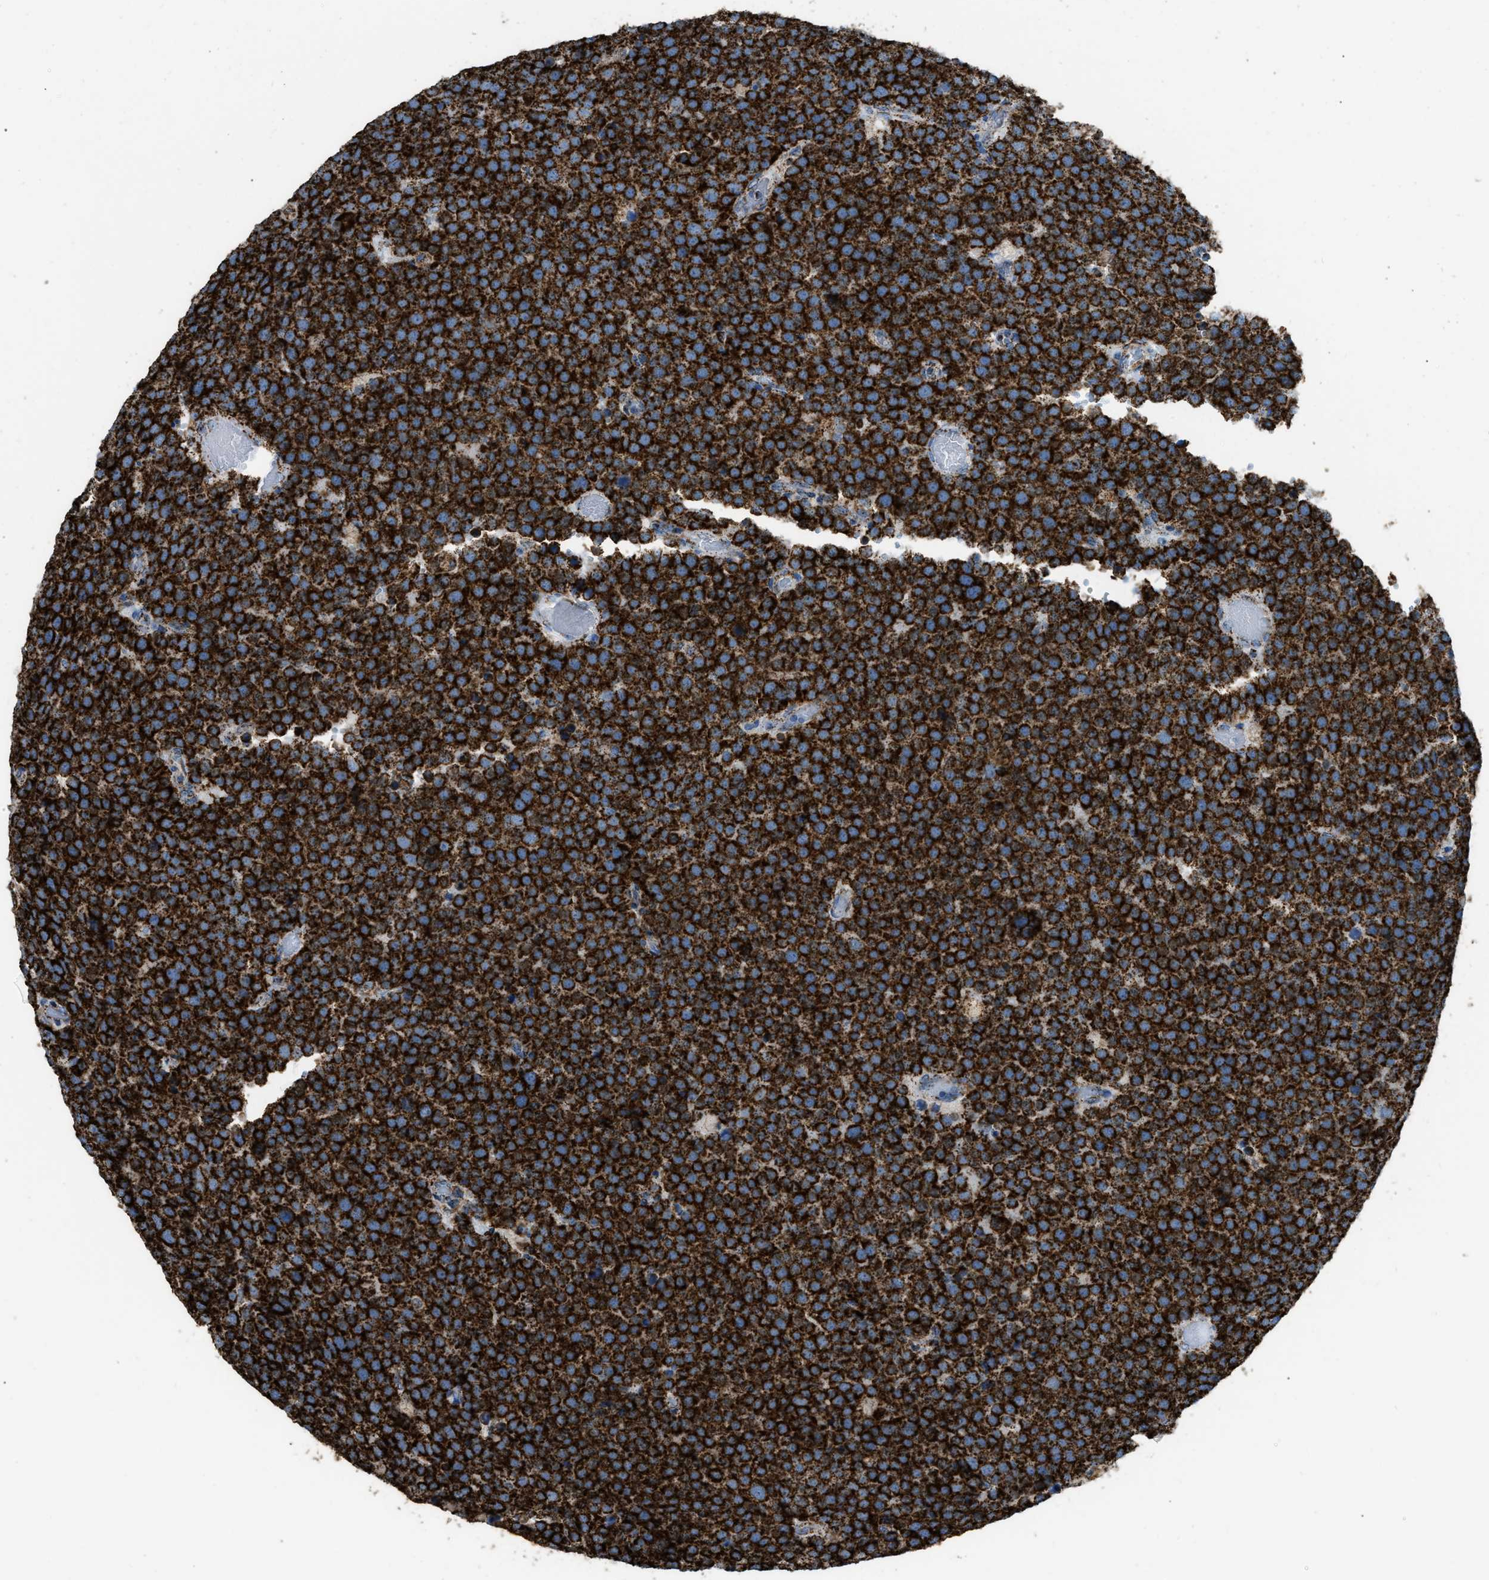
{"staining": {"intensity": "strong", "quantity": ">75%", "location": "cytoplasmic/membranous"}, "tissue": "testis cancer", "cell_type": "Tumor cells", "image_type": "cancer", "snomed": [{"axis": "morphology", "description": "Normal tissue, NOS"}, {"axis": "morphology", "description": "Seminoma, NOS"}, {"axis": "topography", "description": "Testis"}], "caption": "Immunohistochemistry image of seminoma (testis) stained for a protein (brown), which demonstrates high levels of strong cytoplasmic/membranous expression in about >75% of tumor cells.", "gene": "ETFB", "patient": {"sex": "male", "age": 71}}